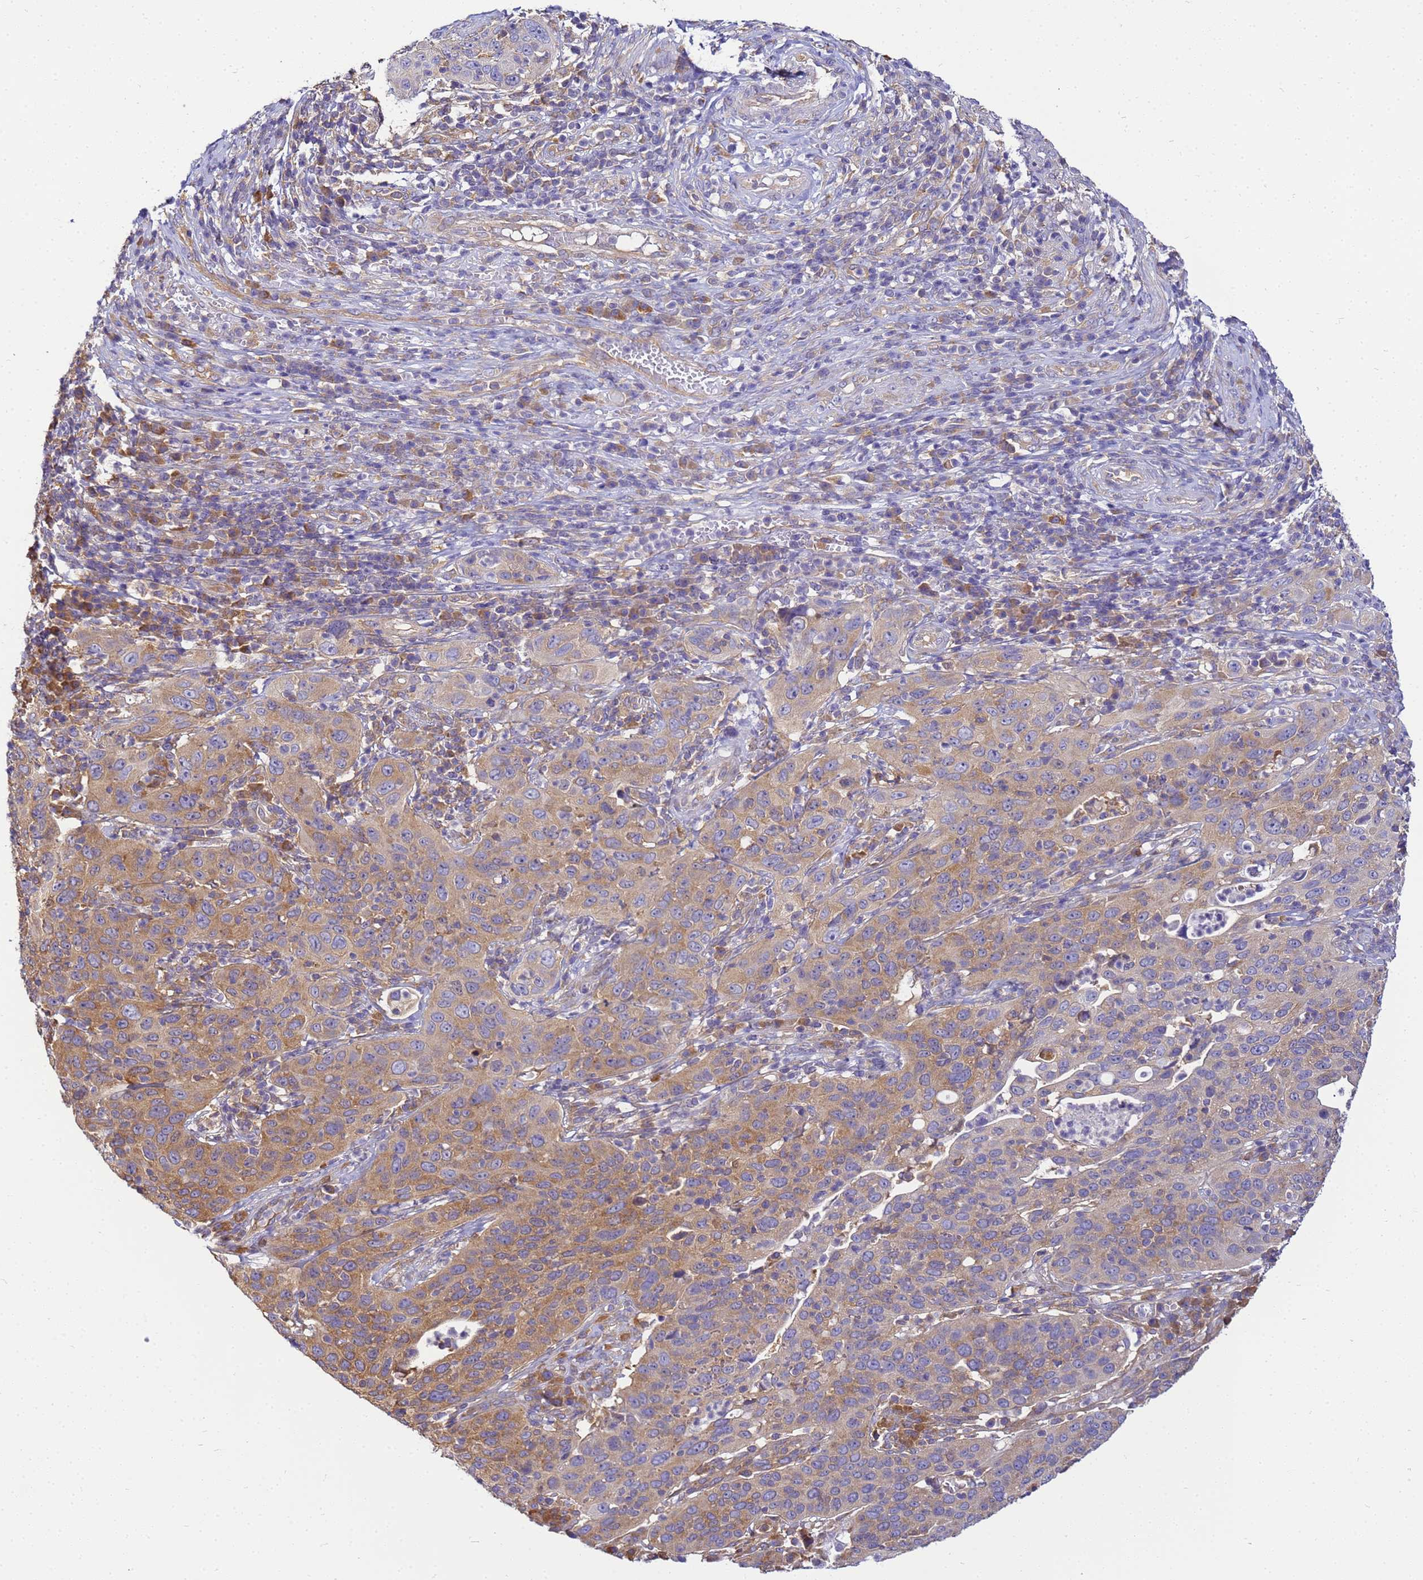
{"staining": {"intensity": "moderate", "quantity": ">75%", "location": "cytoplasmic/membranous"}, "tissue": "cervical cancer", "cell_type": "Tumor cells", "image_type": "cancer", "snomed": [{"axis": "morphology", "description": "Squamous cell carcinoma, NOS"}, {"axis": "topography", "description": "Cervix"}], "caption": "The micrograph shows a brown stain indicating the presence of a protein in the cytoplasmic/membranous of tumor cells in cervical squamous cell carcinoma.", "gene": "NARS1", "patient": {"sex": "female", "age": 36}}